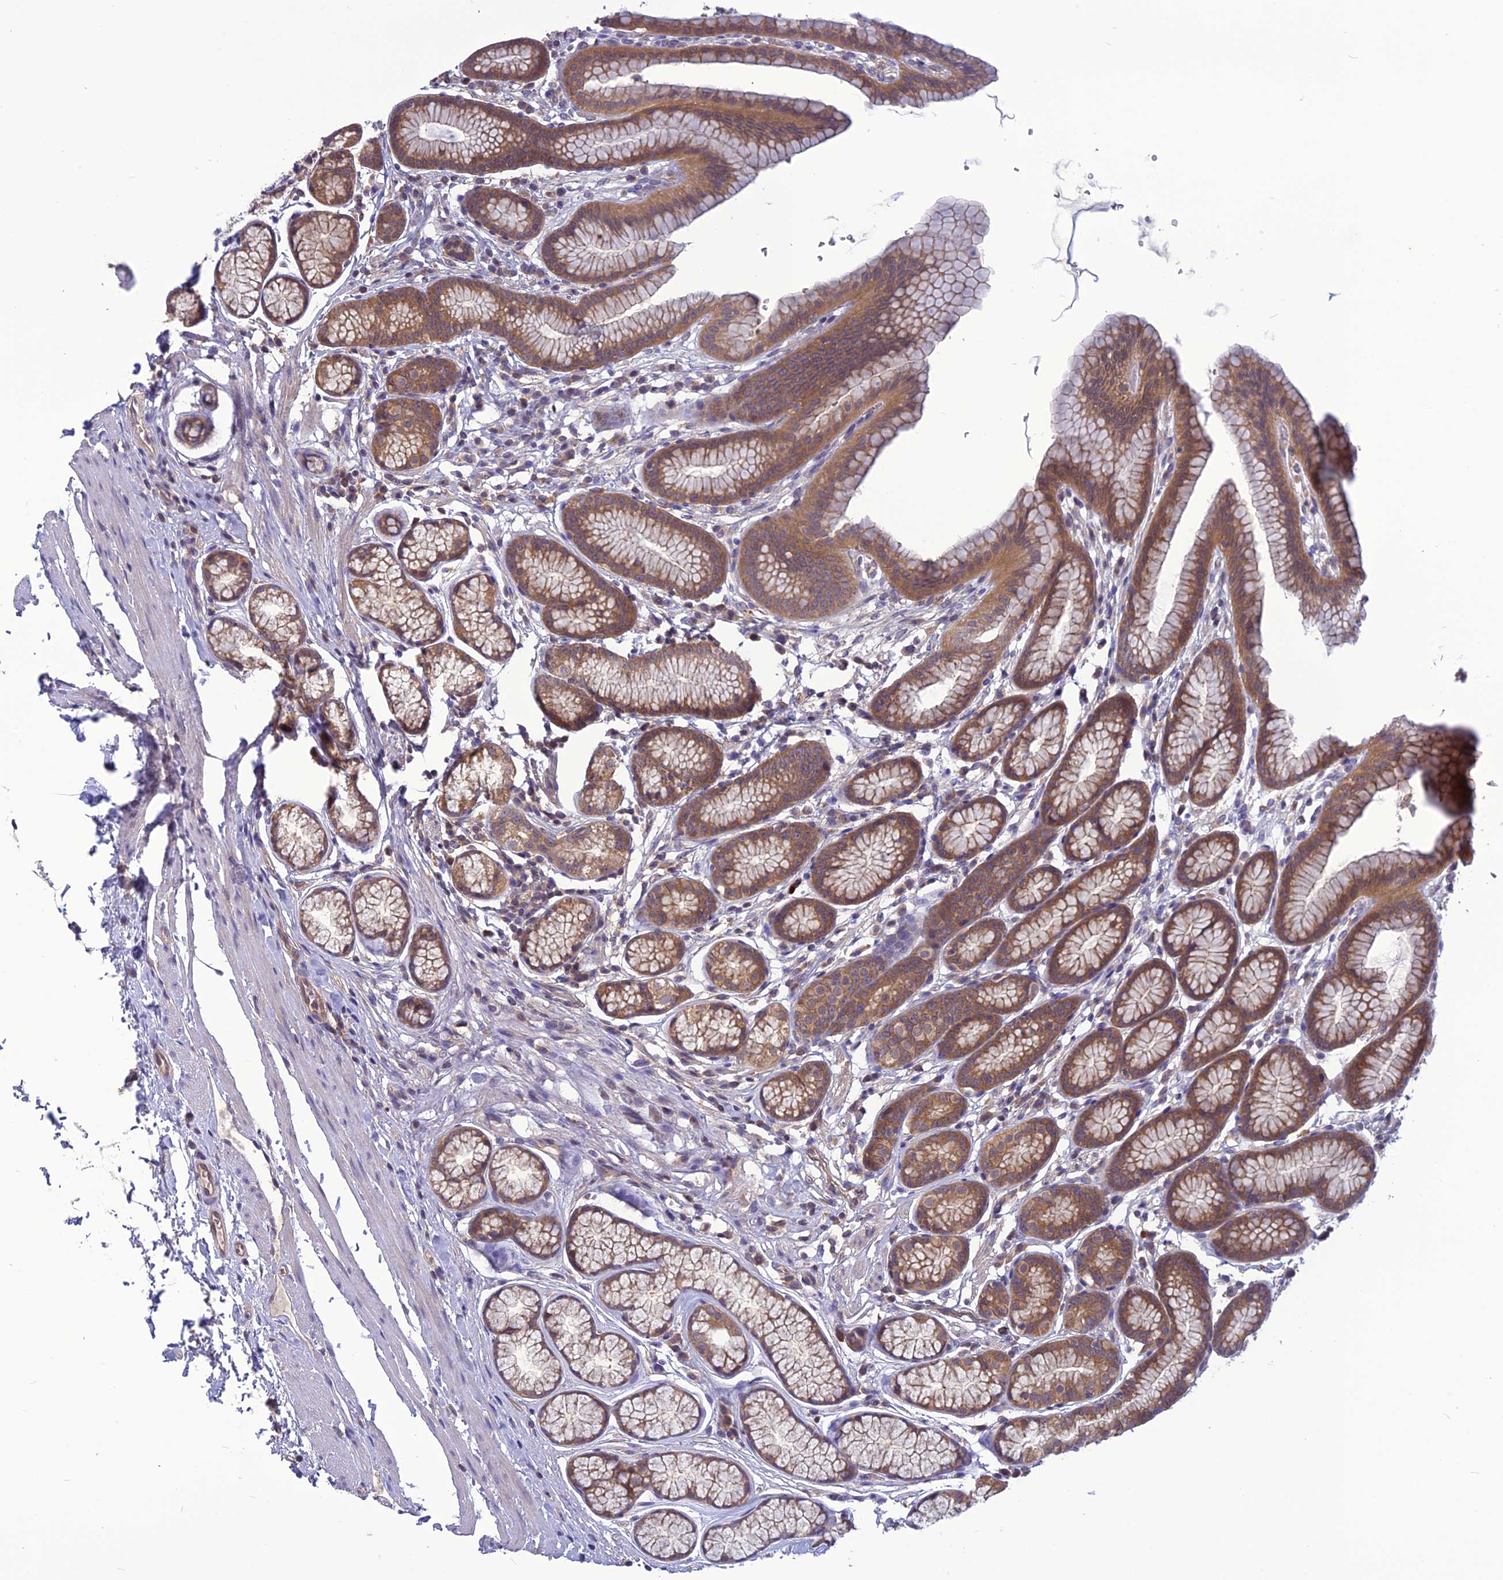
{"staining": {"intensity": "moderate", "quantity": ">75%", "location": "cytoplasmic/membranous"}, "tissue": "stomach", "cell_type": "Glandular cells", "image_type": "normal", "snomed": [{"axis": "morphology", "description": "Normal tissue, NOS"}, {"axis": "topography", "description": "Stomach"}], "caption": "Brown immunohistochemical staining in benign stomach reveals moderate cytoplasmic/membranous positivity in about >75% of glandular cells. Immunohistochemistry stains the protein in brown and the nuclei are stained blue.", "gene": "PSMF1", "patient": {"sex": "male", "age": 42}}